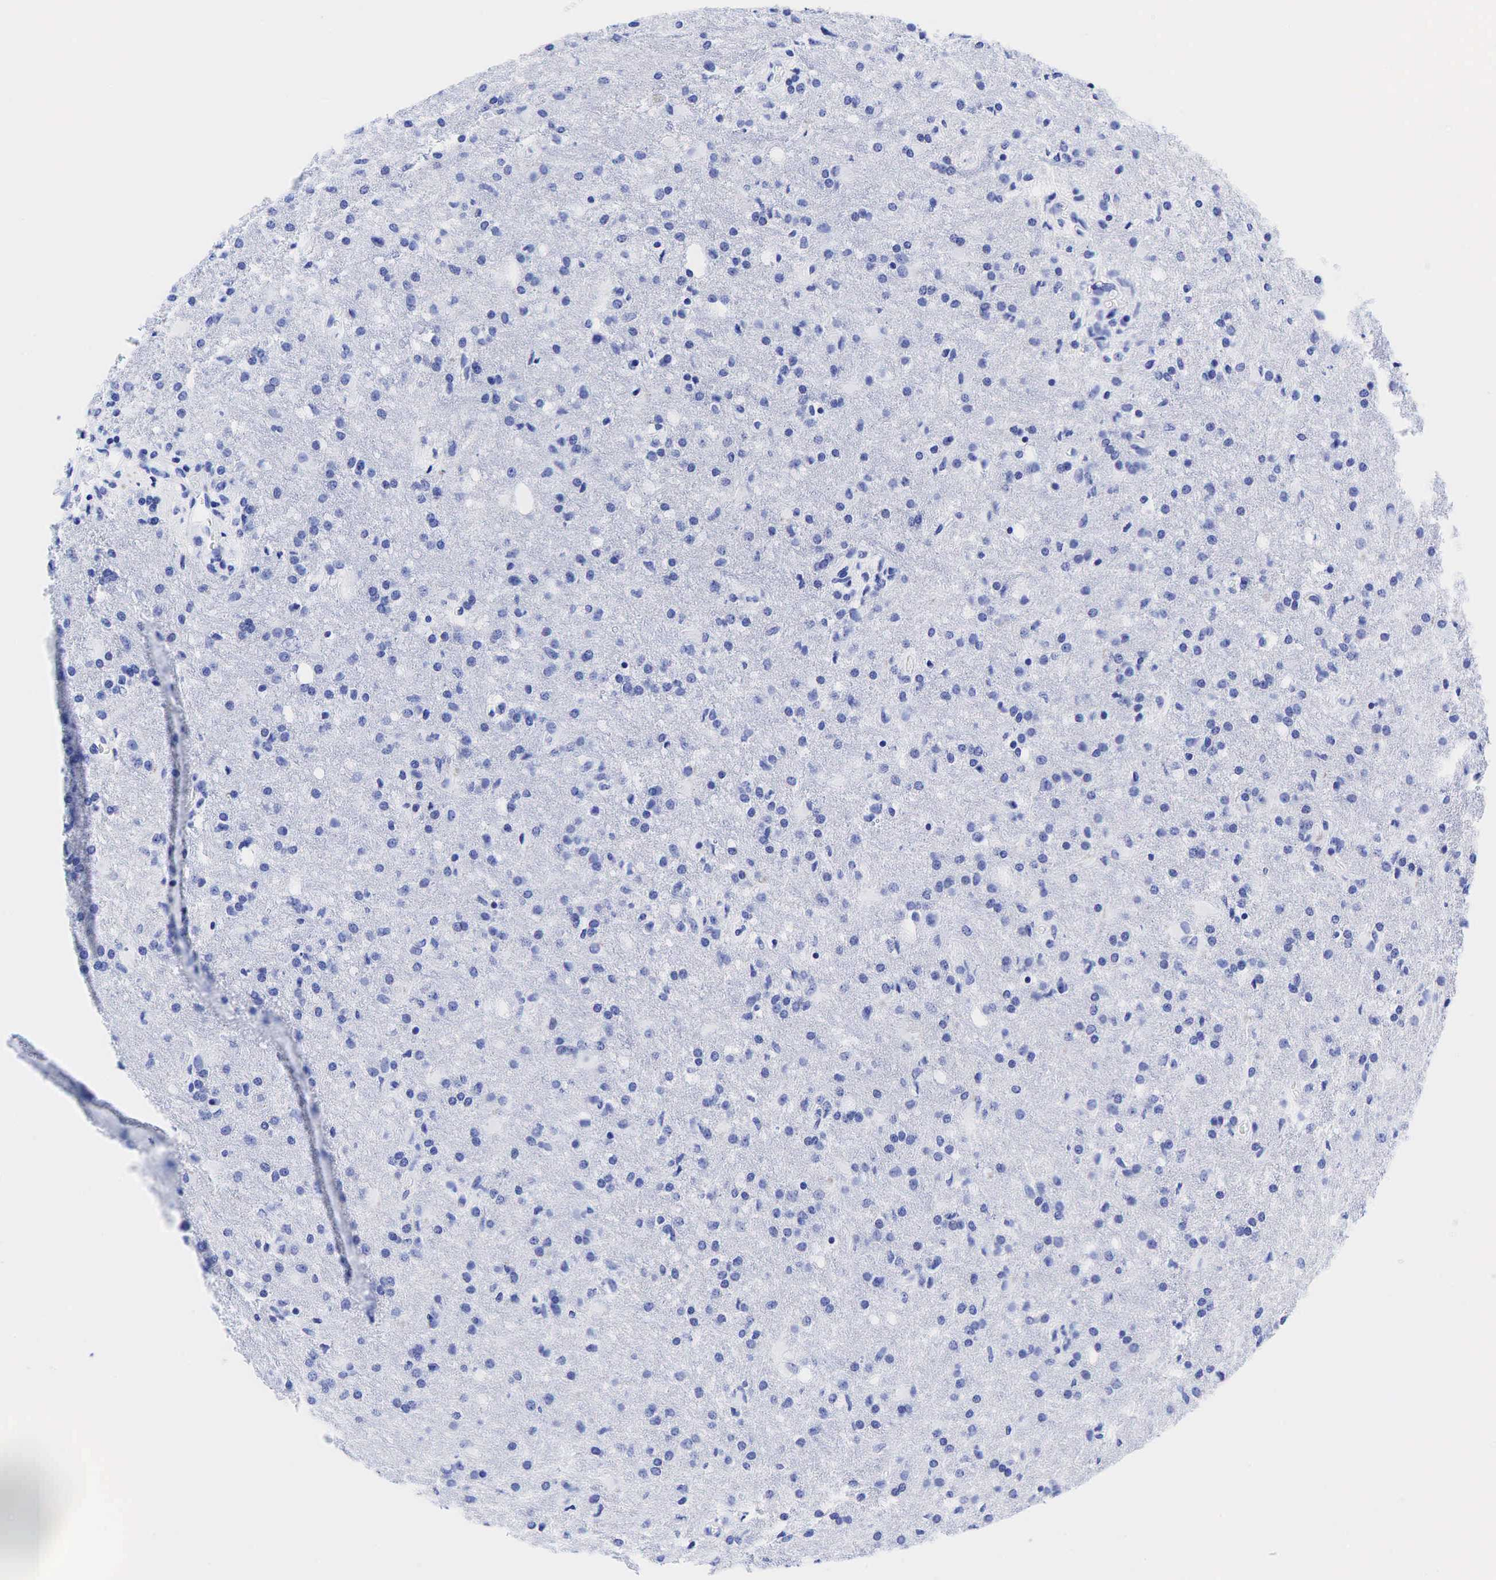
{"staining": {"intensity": "negative", "quantity": "none", "location": "none"}, "tissue": "glioma", "cell_type": "Tumor cells", "image_type": "cancer", "snomed": [{"axis": "morphology", "description": "Glioma, malignant, High grade"}, {"axis": "topography", "description": "Brain"}], "caption": "Glioma stained for a protein using IHC exhibits no expression tumor cells.", "gene": "CEACAM5", "patient": {"sex": "male", "age": 68}}